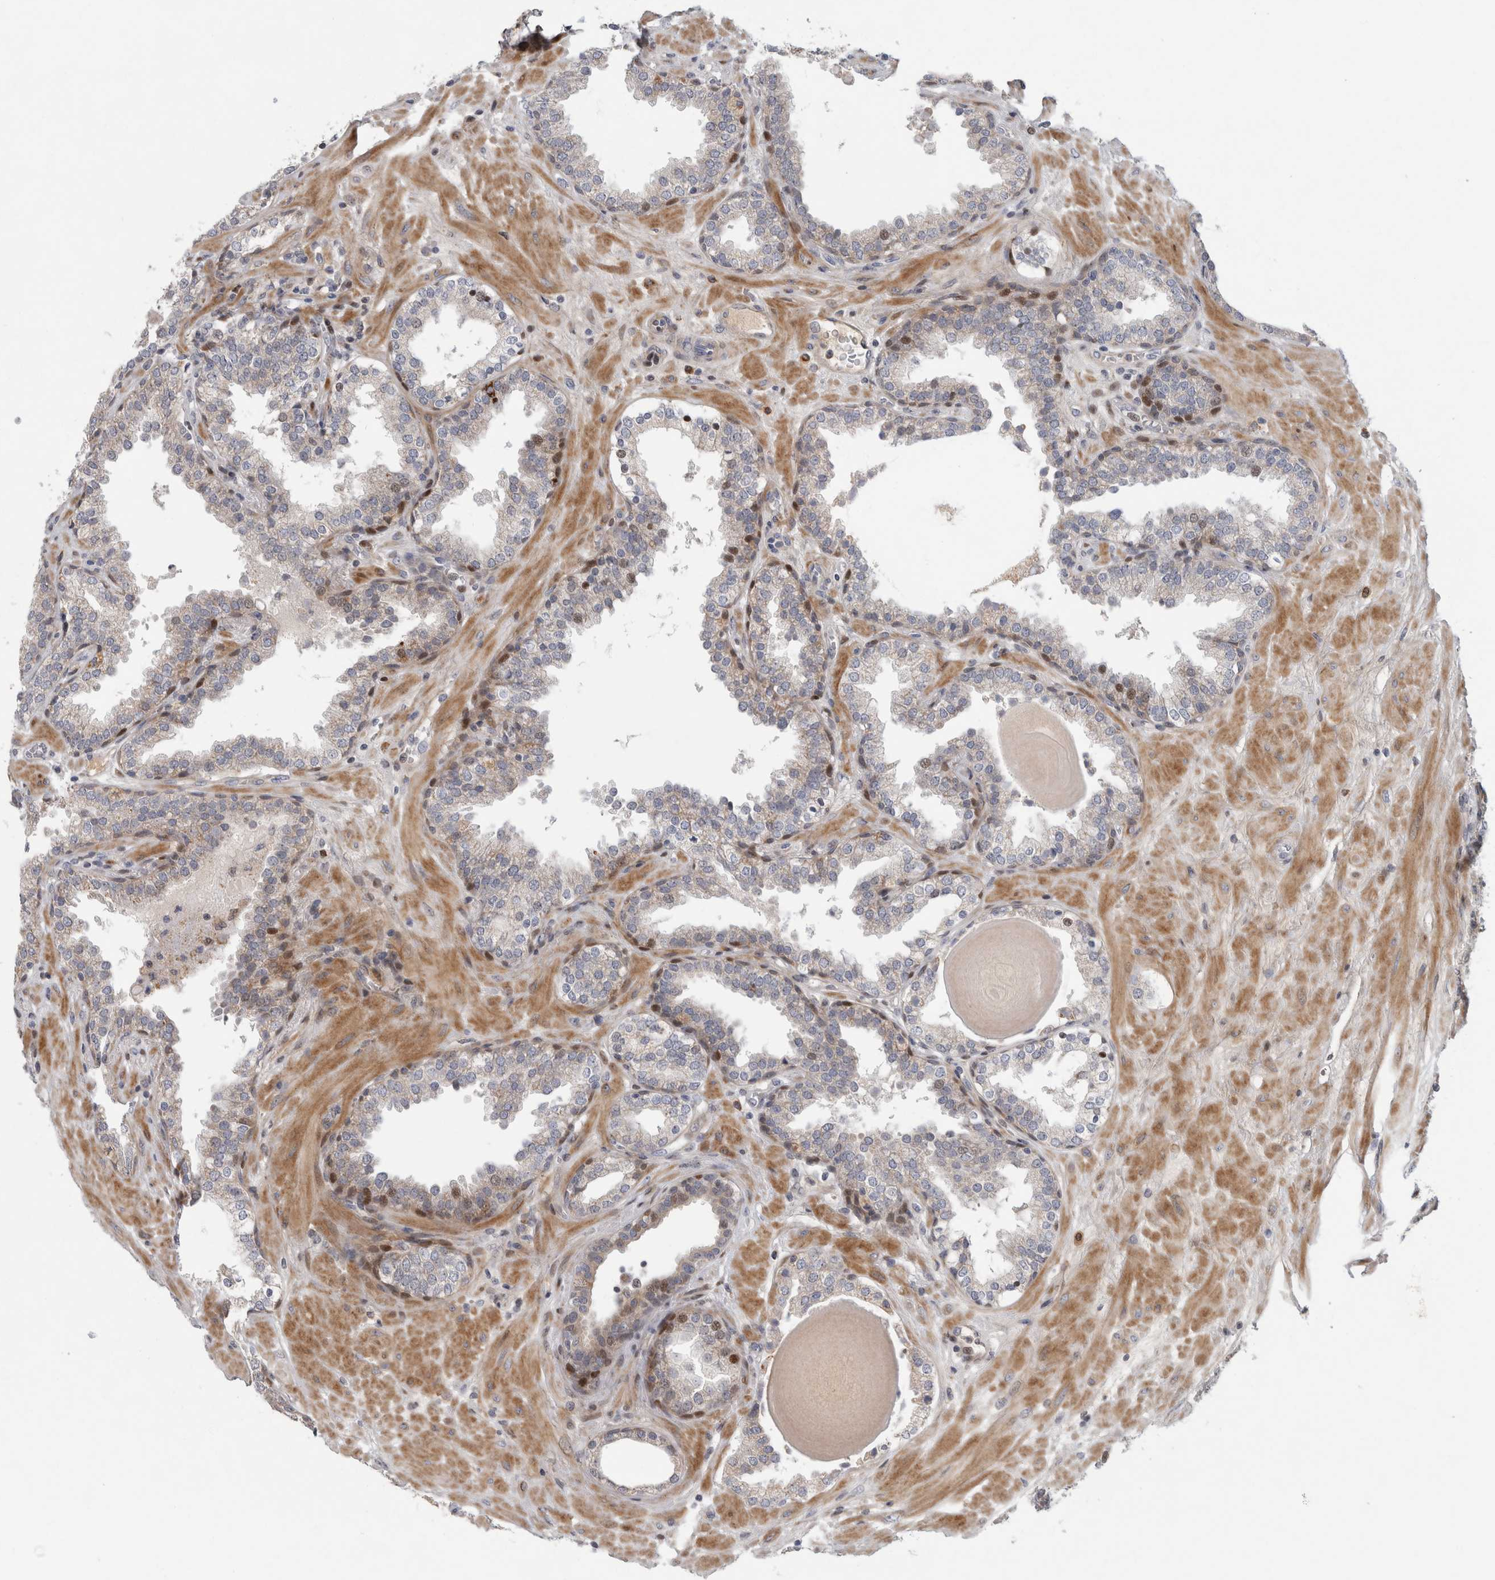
{"staining": {"intensity": "moderate", "quantity": "<25%", "location": "nuclear"}, "tissue": "prostate", "cell_type": "Glandular cells", "image_type": "normal", "snomed": [{"axis": "morphology", "description": "Normal tissue, NOS"}, {"axis": "topography", "description": "Prostate"}], "caption": "Benign prostate demonstrates moderate nuclear expression in approximately <25% of glandular cells (DAB IHC, brown staining for protein, blue staining for nuclei)..", "gene": "RBM48", "patient": {"sex": "male", "age": 51}}